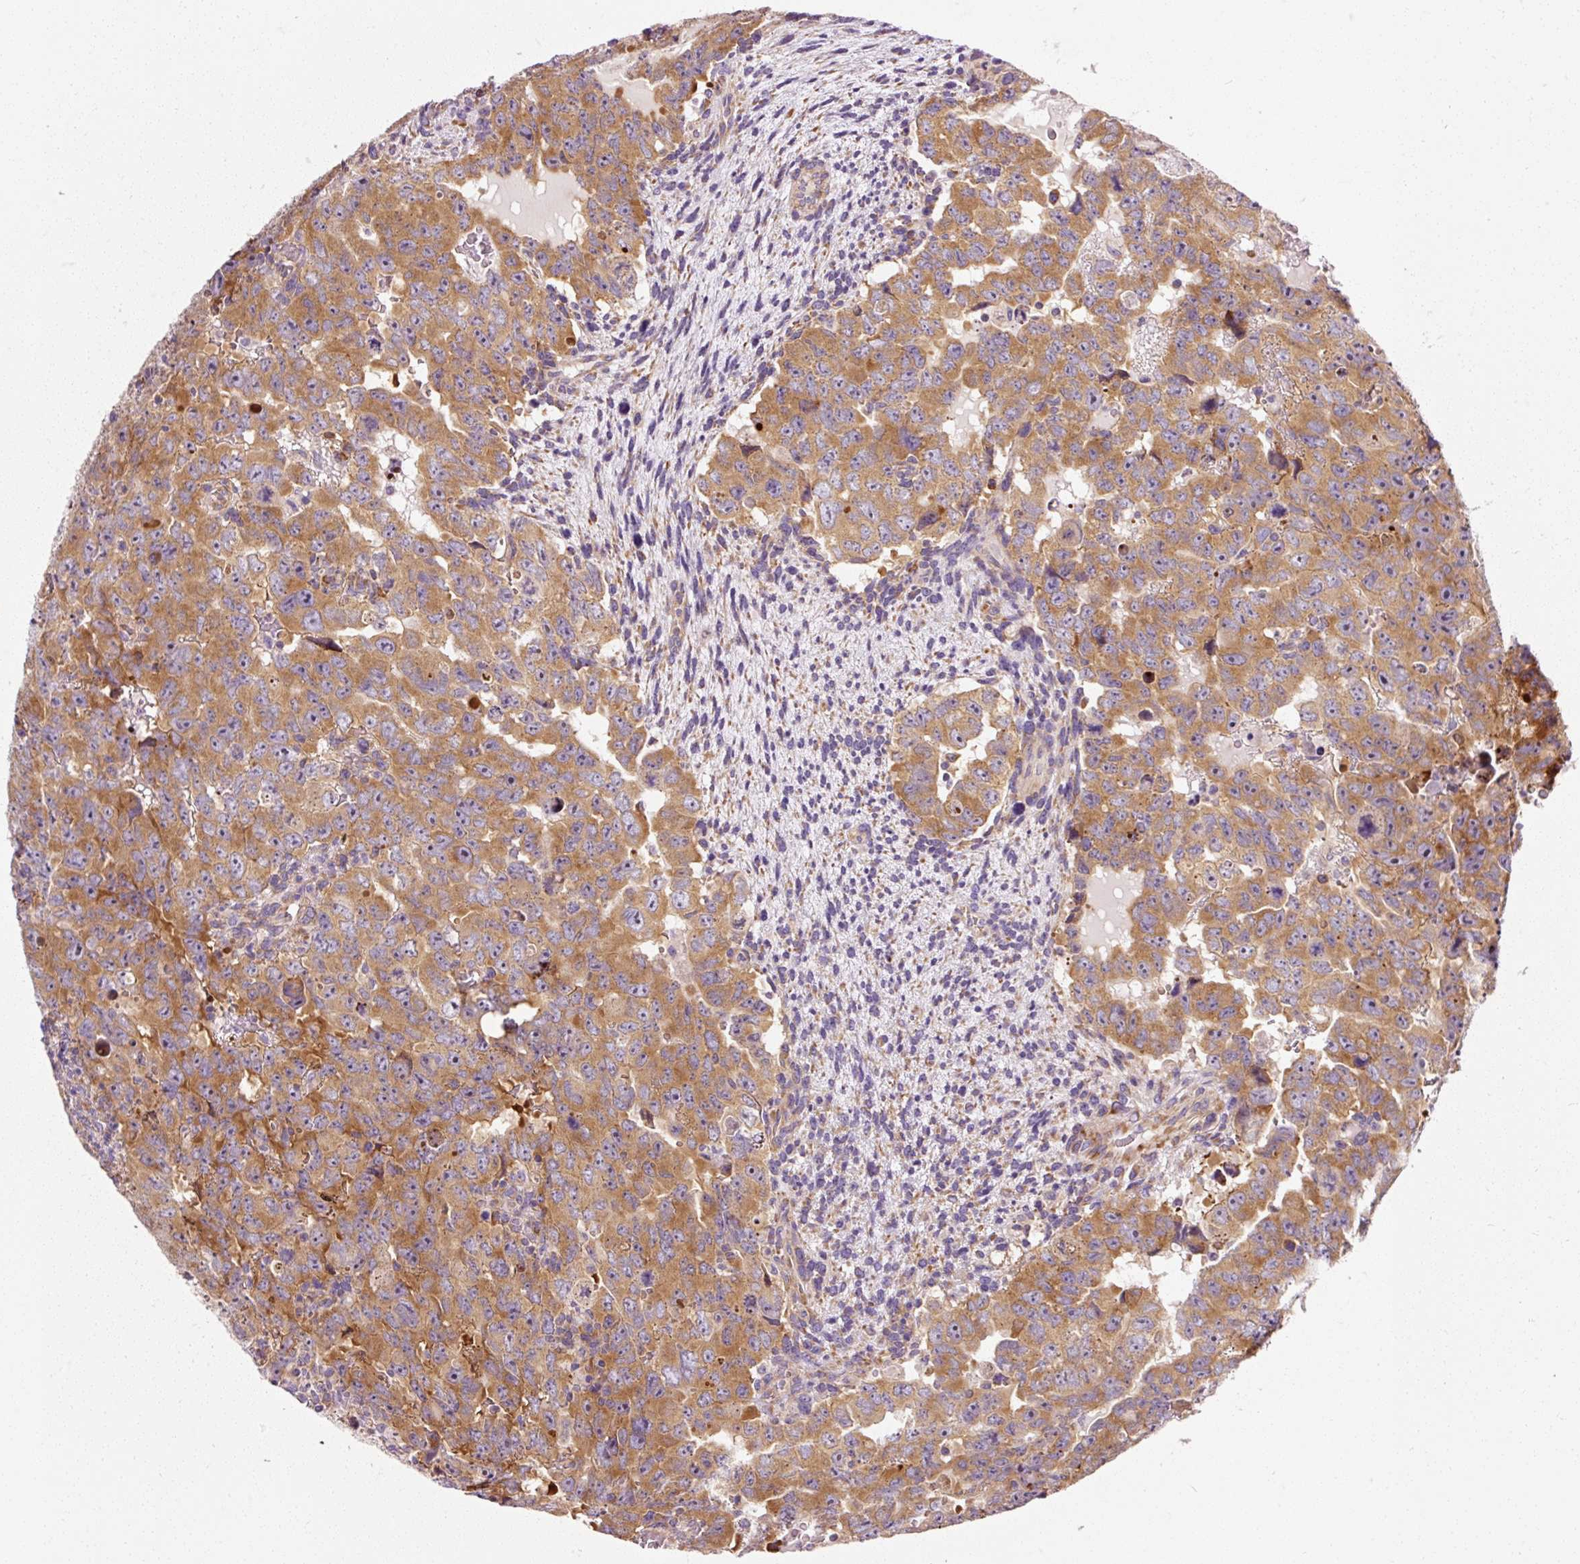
{"staining": {"intensity": "moderate", "quantity": ">75%", "location": "cytoplasmic/membranous"}, "tissue": "testis cancer", "cell_type": "Tumor cells", "image_type": "cancer", "snomed": [{"axis": "morphology", "description": "Carcinoma, Embryonal, NOS"}, {"axis": "topography", "description": "Testis"}], "caption": "Protein positivity by immunohistochemistry (IHC) shows moderate cytoplasmic/membranous staining in about >75% of tumor cells in testis cancer. (brown staining indicates protein expression, while blue staining denotes nuclei).", "gene": "RPL10A", "patient": {"sex": "male", "age": 24}}